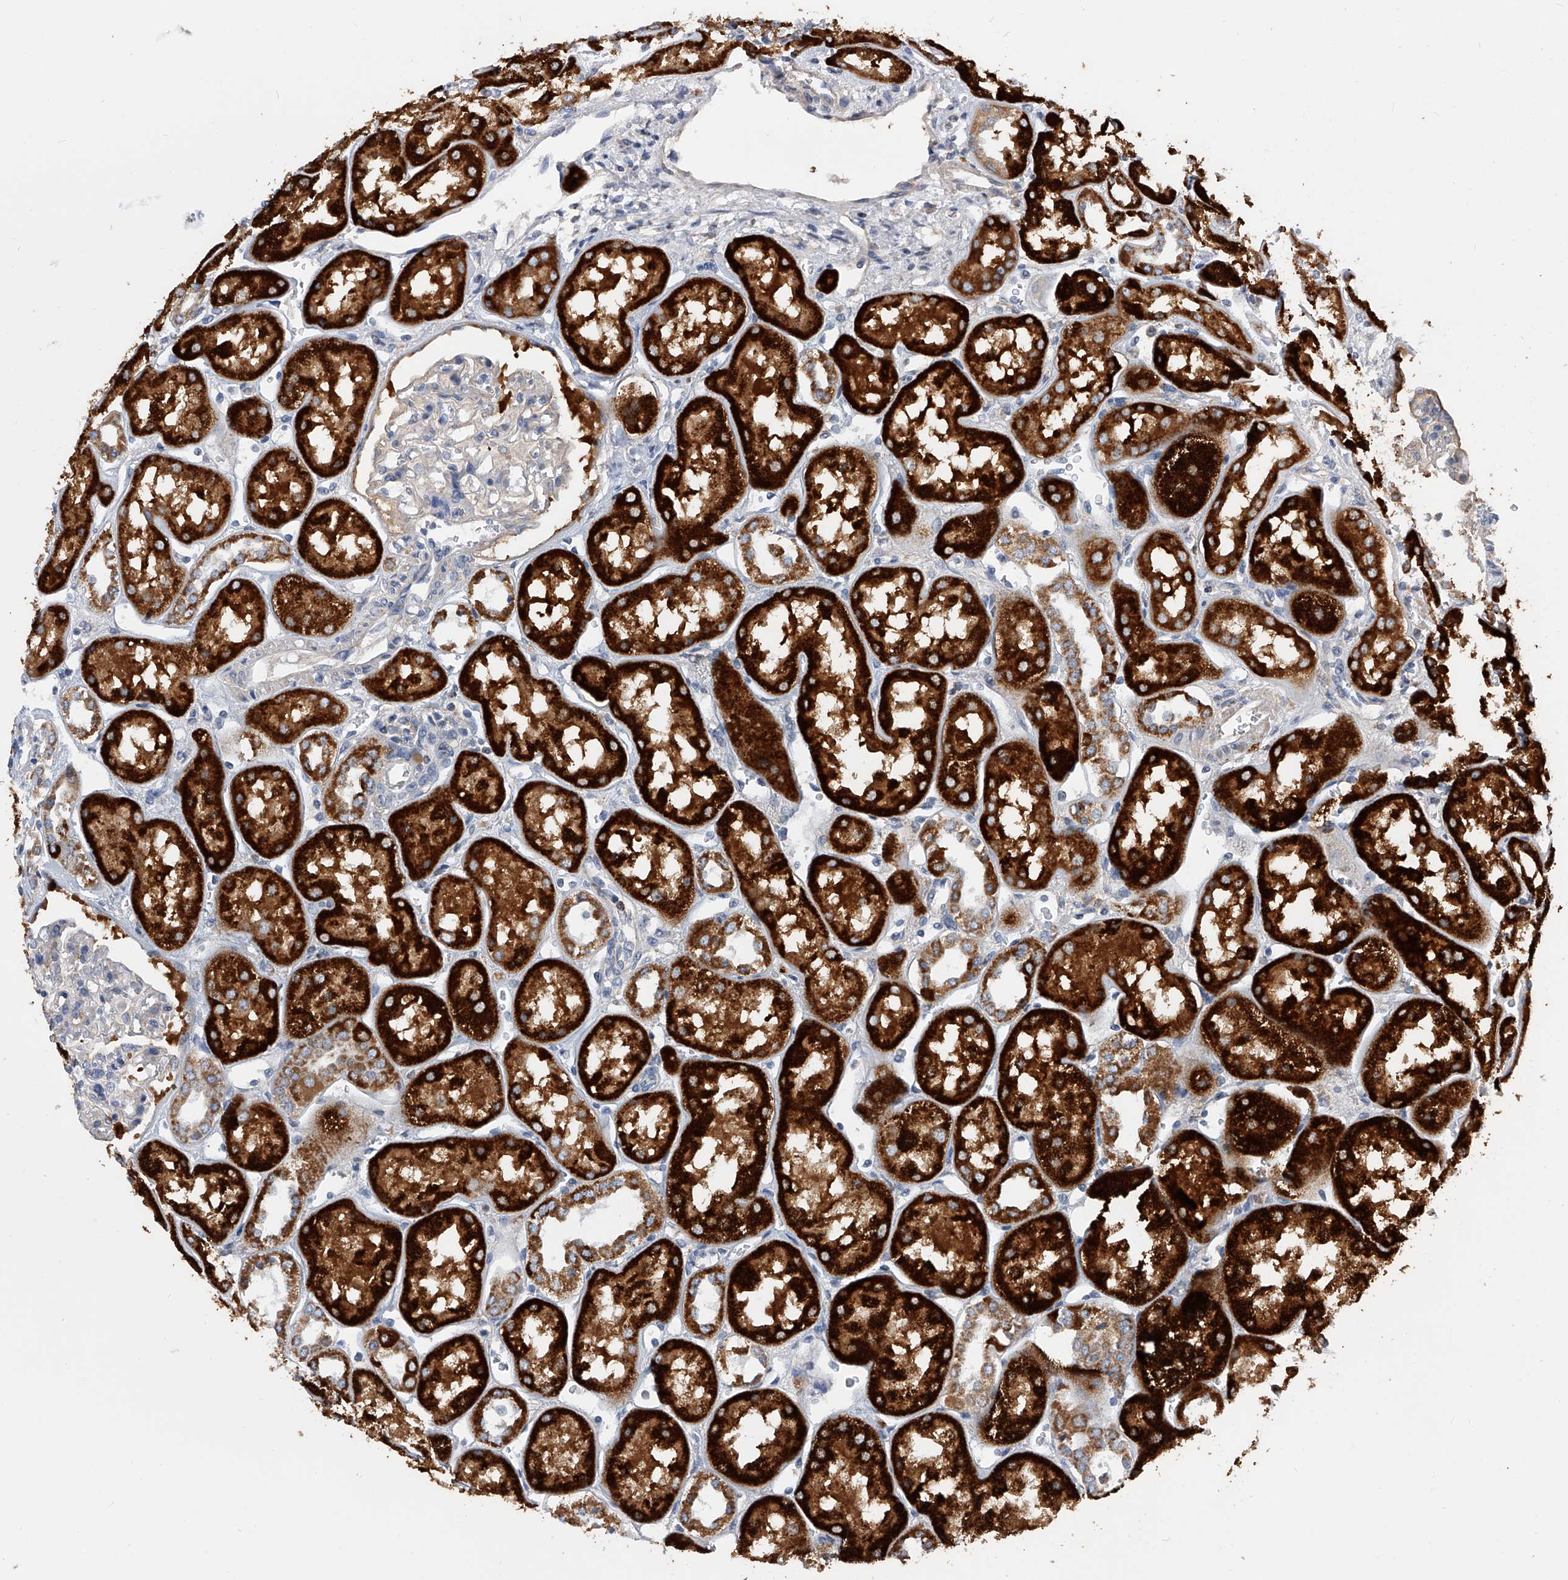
{"staining": {"intensity": "negative", "quantity": "none", "location": "none"}, "tissue": "kidney", "cell_type": "Cells in glomeruli", "image_type": "normal", "snomed": [{"axis": "morphology", "description": "Normal tissue, NOS"}, {"axis": "topography", "description": "Kidney"}], "caption": "High magnification brightfield microscopy of unremarkable kidney stained with DAB (3,3'-diaminobenzidine) (brown) and counterstained with hematoxylin (blue): cells in glomeruli show no significant positivity. (Brightfield microscopy of DAB immunohistochemistry (IHC) at high magnification).", "gene": "PDSS2", "patient": {"sex": "male", "age": 70}}